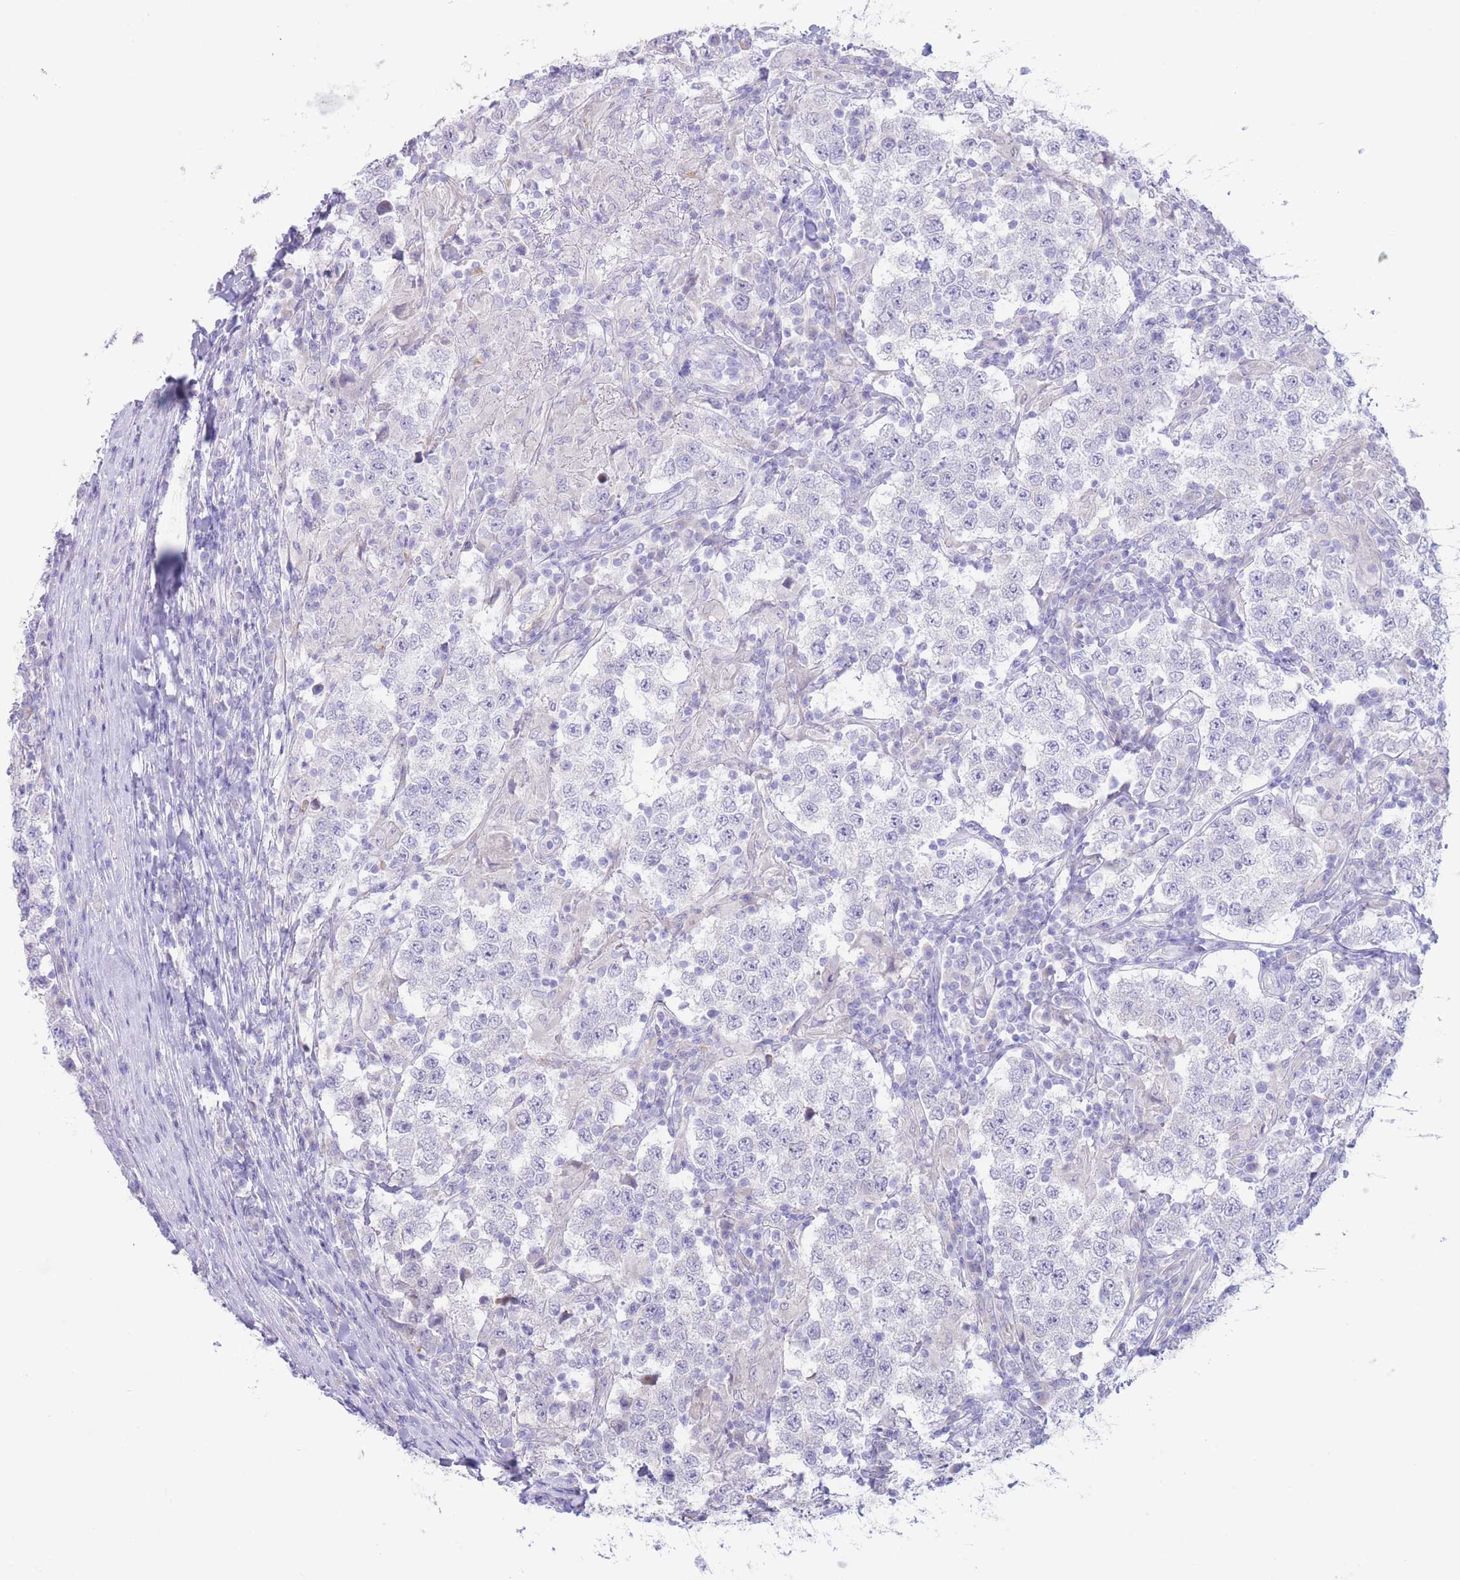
{"staining": {"intensity": "negative", "quantity": "none", "location": "none"}, "tissue": "testis cancer", "cell_type": "Tumor cells", "image_type": "cancer", "snomed": [{"axis": "morphology", "description": "Seminoma, NOS"}, {"axis": "morphology", "description": "Carcinoma, Embryonal, NOS"}, {"axis": "topography", "description": "Testis"}], "caption": "Immunohistochemical staining of testis cancer demonstrates no significant positivity in tumor cells.", "gene": "FAH", "patient": {"sex": "male", "age": 41}}